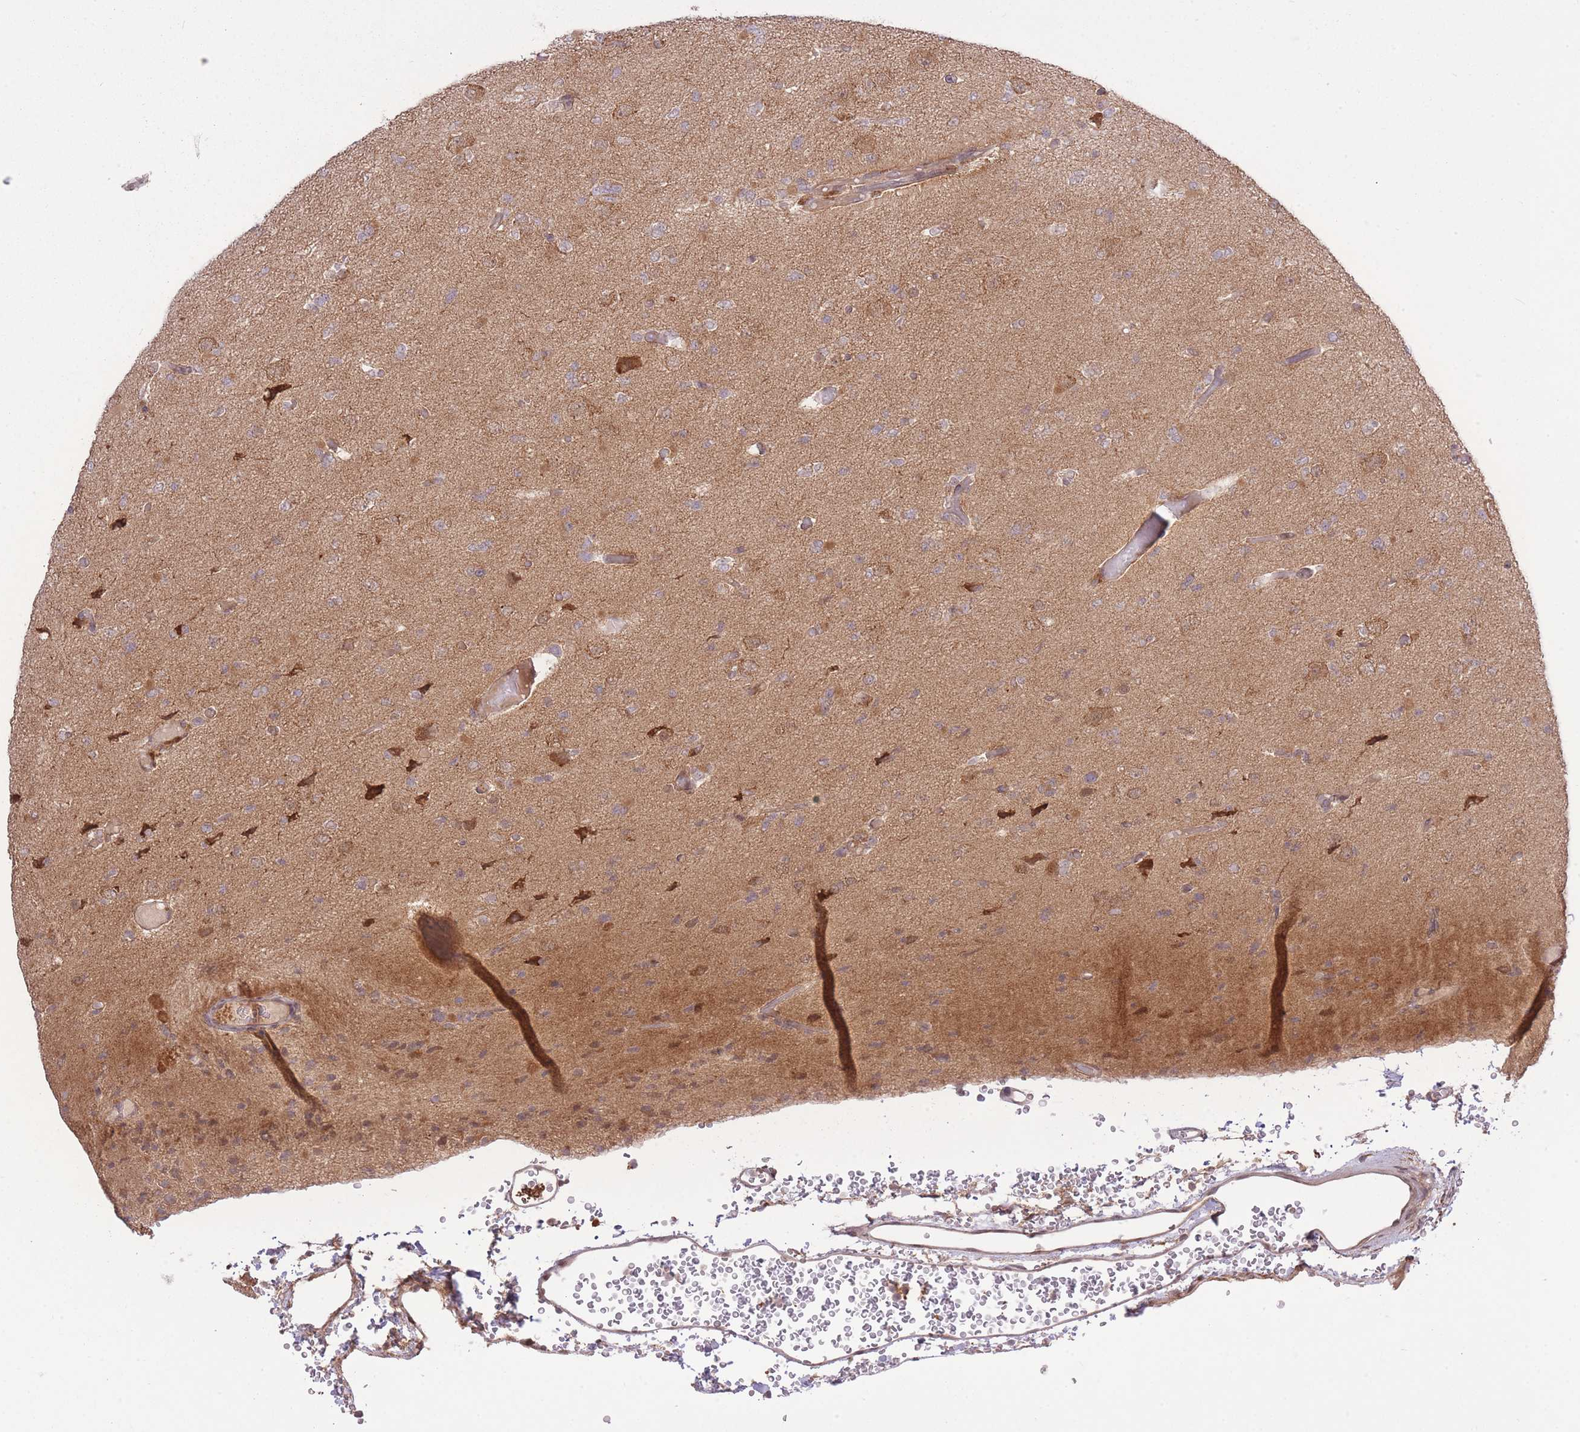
{"staining": {"intensity": "weak", "quantity": "<25%", "location": "cytoplasmic/membranous"}, "tissue": "glioma", "cell_type": "Tumor cells", "image_type": "cancer", "snomed": [{"axis": "morphology", "description": "Glioma, malignant, Low grade"}, {"axis": "topography", "description": "Brain"}], "caption": "Tumor cells are negative for brown protein staining in malignant low-grade glioma.", "gene": "ZNF391", "patient": {"sex": "female", "age": 22}}